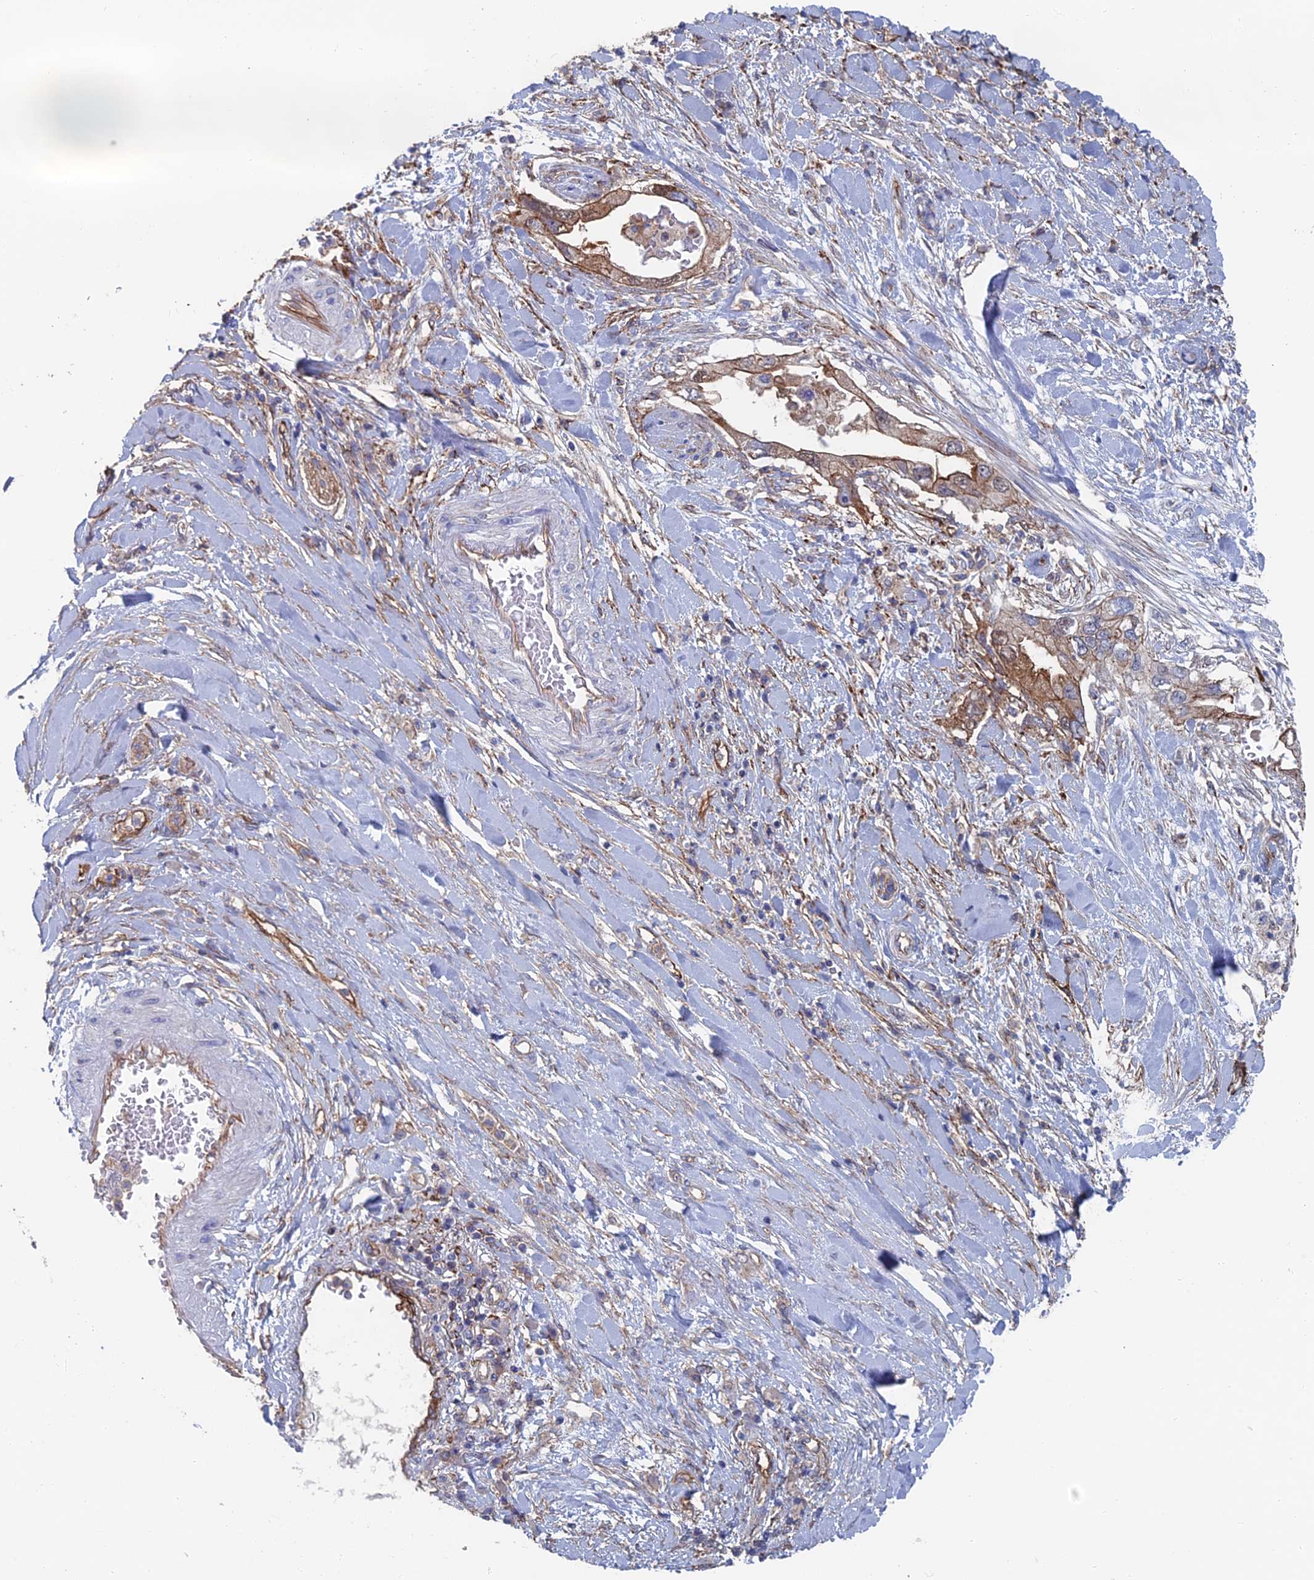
{"staining": {"intensity": "moderate", "quantity": "<25%", "location": "cytoplasmic/membranous"}, "tissue": "pancreatic cancer", "cell_type": "Tumor cells", "image_type": "cancer", "snomed": [{"axis": "morphology", "description": "Inflammation, NOS"}, {"axis": "morphology", "description": "Adenocarcinoma, NOS"}, {"axis": "topography", "description": "Pancreas"}], "caption": "Immunohistochemistry (IHC) (DAB (3,3'-diaminobenzidine)) staining of human pancreatic cancer demonstrates moderate cytoplasmic/membranous protein positivity in about <25% of tumor cells.", "gene": "SNX11", "patient": {"sex": "female", "age": 56}}